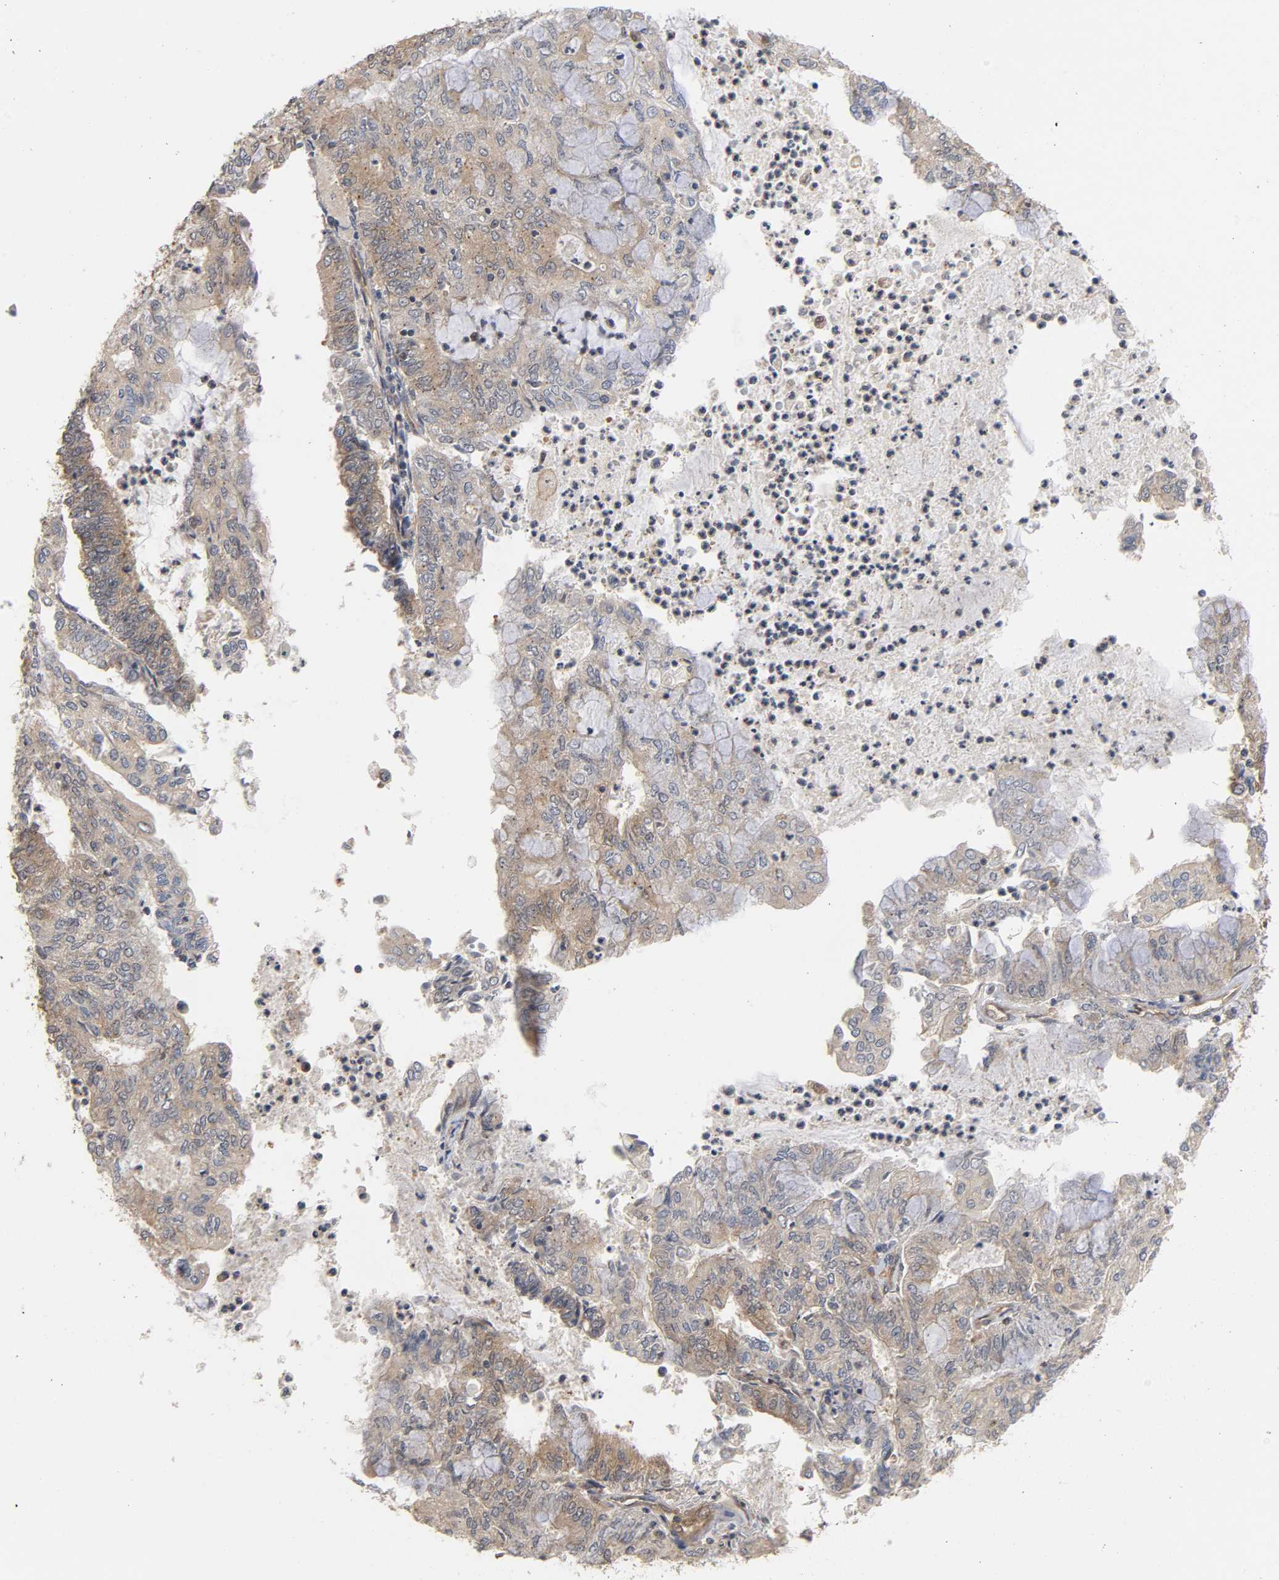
{"staining": {"intensity": "moderate", "quantity": ">75%", "location": "cytoplasmic/membranous"}, "tissue": "endometrial cancer", "cell_type": "Tumor cells", "image_type": "cancer", "snomed": [{"axis": "morphology", "description": "Adenocarcinoma, NOS"}, {"axis": "topography", "description": "Endometrium"}], "caption": "This image displays immunohistochemistry (IHC) staining of human endometrial adenocarcinoma, with medium moderate cytoplasmic/membranous positivity in approximately >75% of tumor cells.", "gene": "CDC37", "patient": {"sex": "female", "age": 59}}